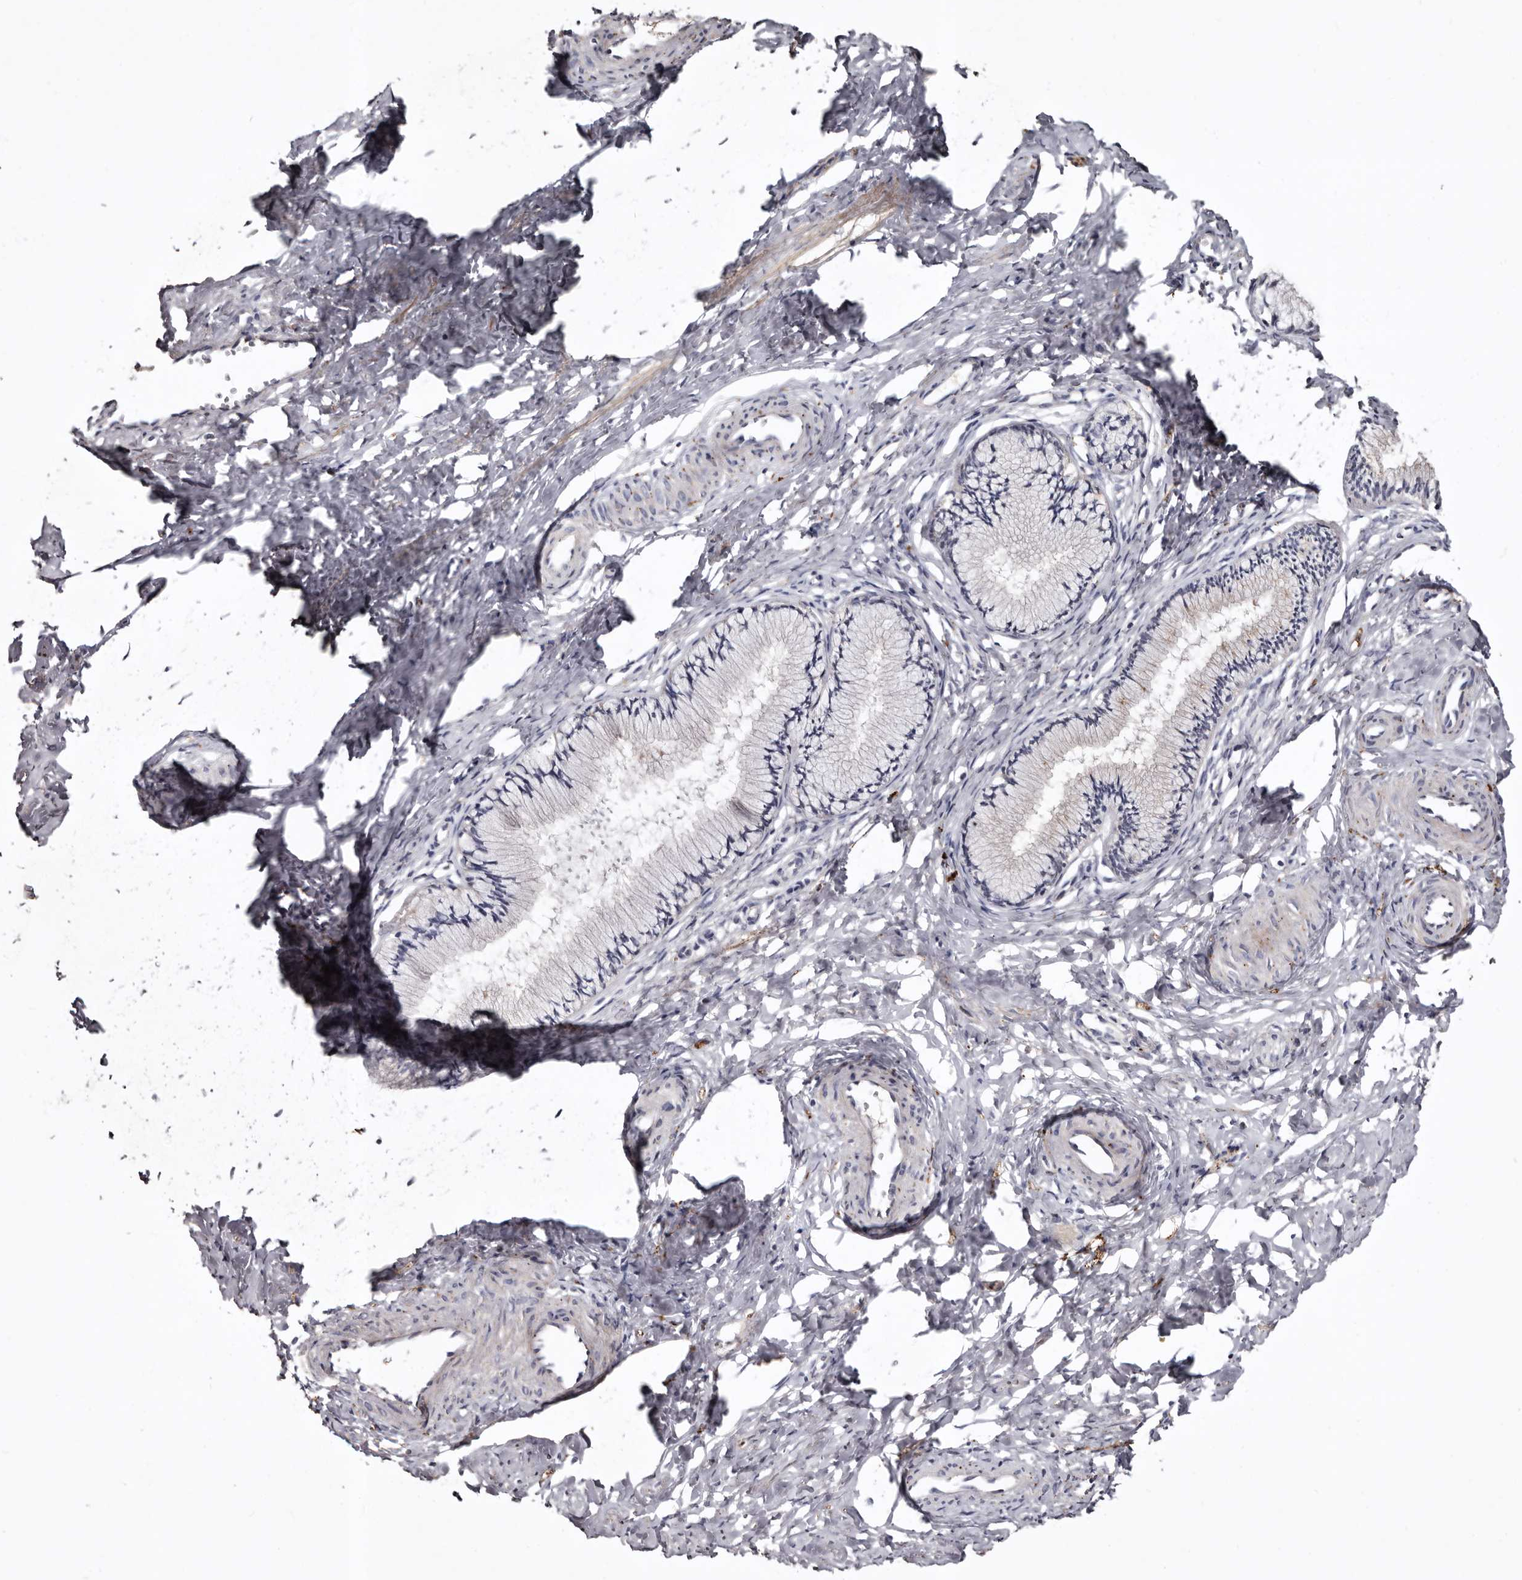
{"staining": {"intensity": "negative", "quantity": "none", "location": "none"}, "tissue": "cervix", "cell_type": "Glandular cells", "image_type": "normal", "snomed": [{"axis": "morphology", "description": "Normal tissue, NOS"}, {"axis": "topography", "description": "Cervix"}], "caption": "There is no significant positivity in glandular cells of cervix. (Brightfield microscopy of DAB immunohistochemistry (IHC) at high magnification).", "gene": "SLC10A4", "patient": {"sex": "female", "age": 27}}